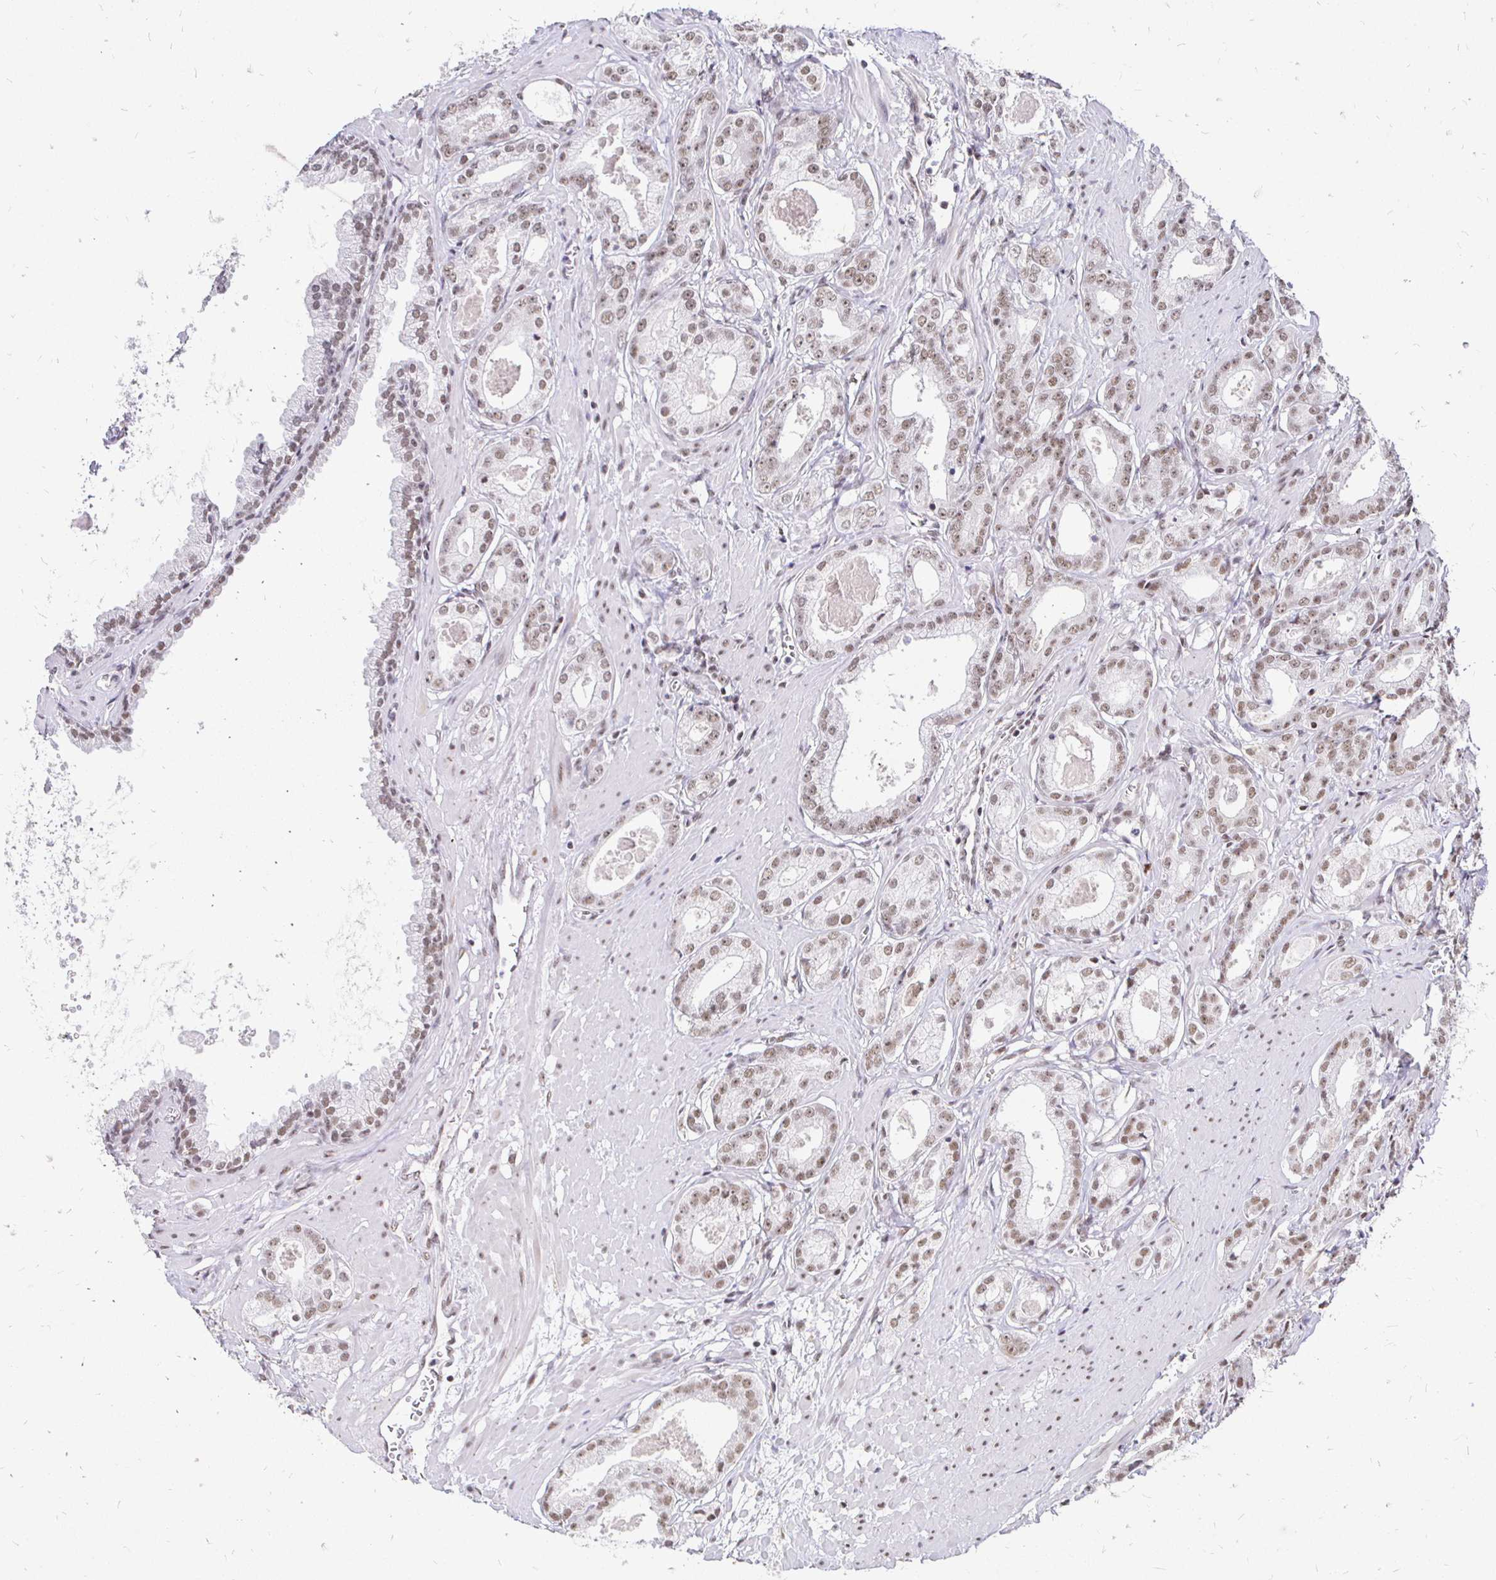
{"staining": {"intensity": "weak", "quantity": ">75%", "location": "nuclear"}, "tissue": "prostate cancer", "cell_type": "Tumor cells", "image_type": "cancer", "snomed": [{"axis": "morphology", "description": "Adenocarcinoma, NOS"}, {"axis": "morphology", "description": "Adenocarcinoma, Low grade"}, {"axis": "topography", "description": "Prostate"}], "caption": "The micrograph demonstrates staining of adenocarcinoma (low-grade) (prostate), revealing weak nuclear protein expression (brown color) within tumor cells.", "gene": "SIN3A", "patient": {"sex": "male", "age": 64}}